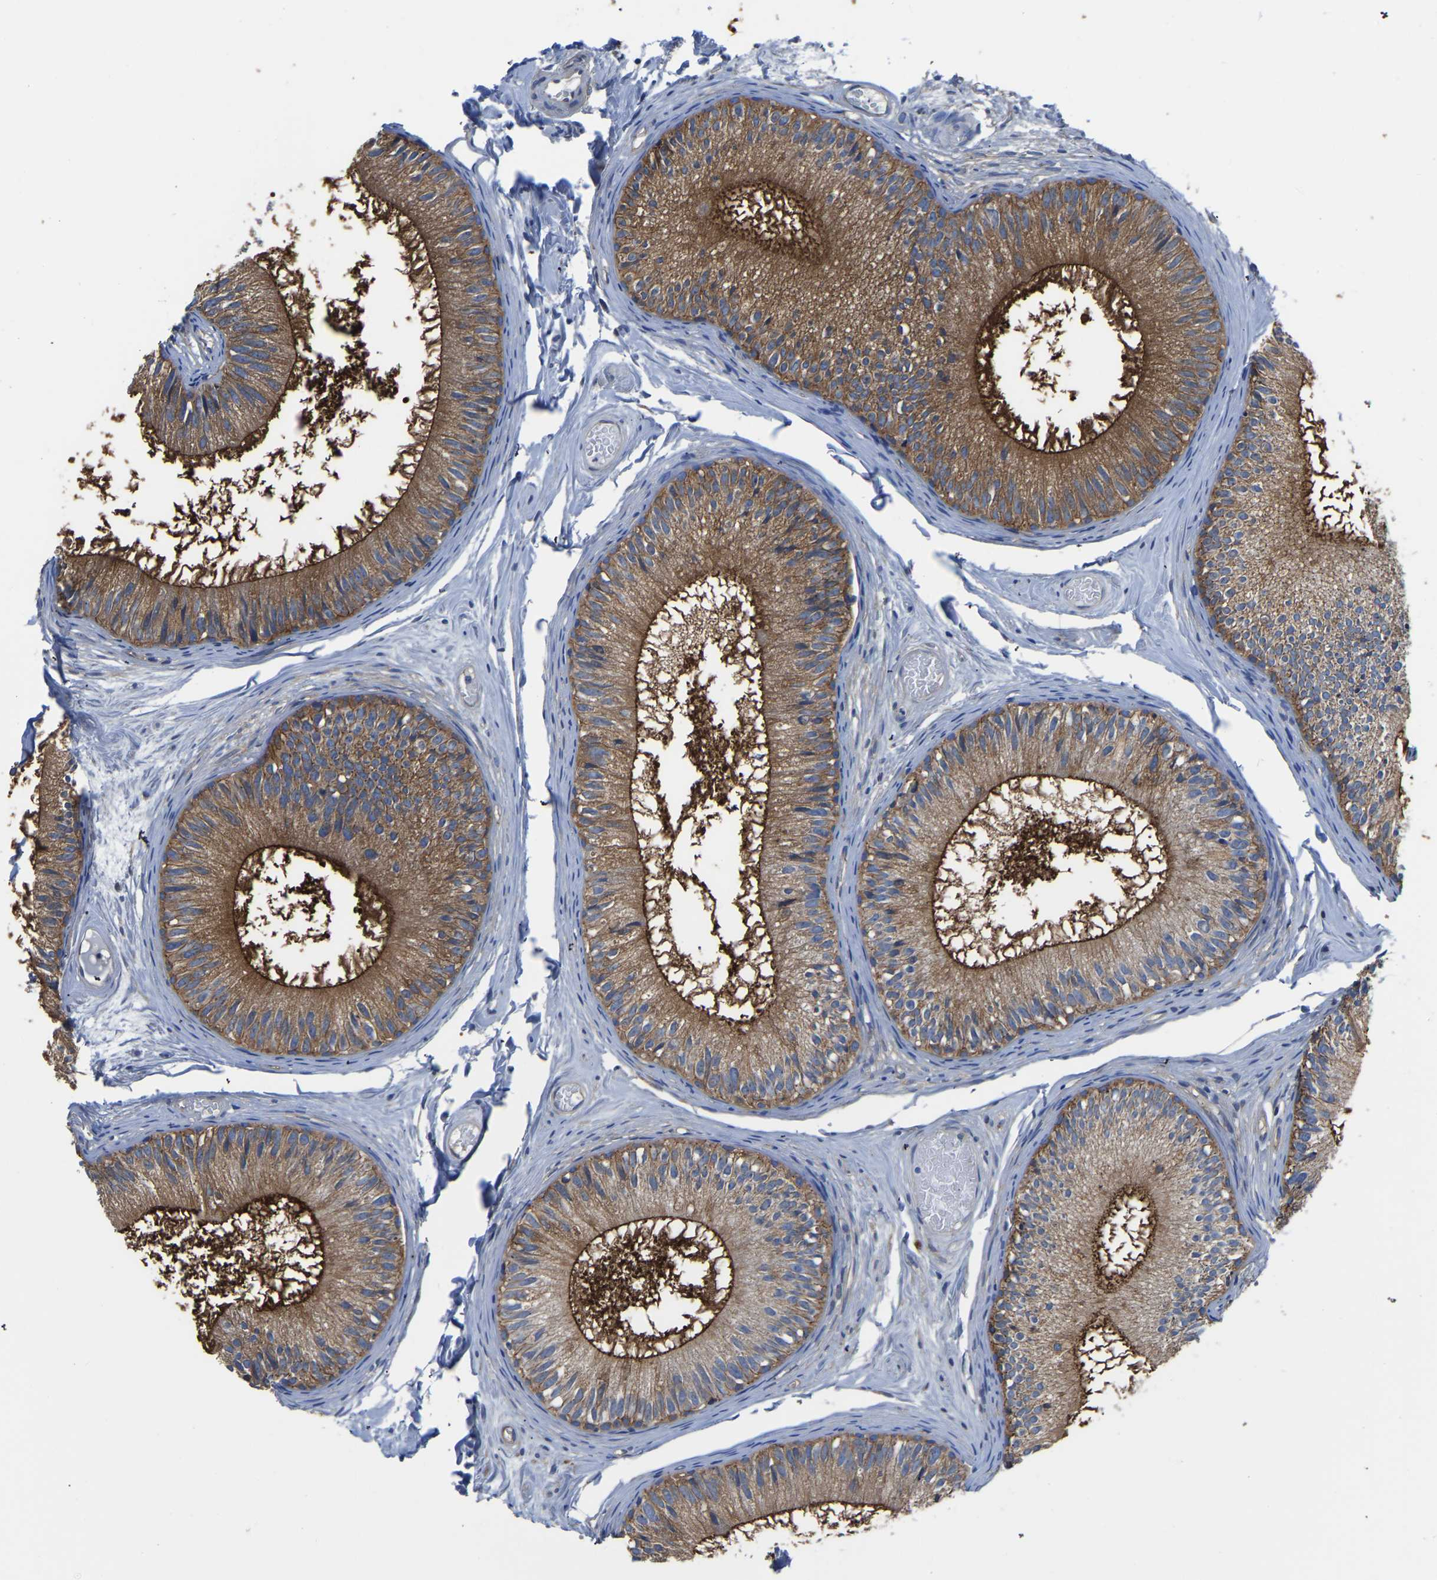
{"staining": {"intensity": "moderate", "quantity": ">75%", "location": "cytoplasmic/membranous"}, "tissue": "epididymis", "cell_type": "Glandular cells", "image_type": "normal", "snomed": [{"axis": "morphology", "description": "Normal tissue, NOS"}, {"axis": "topography", "description": "Epididymis"}], "caption": "IHC of unremarkable epididymis demonstrates medium levels of moderate cytoplasmic/membranous staining in approximately >75% of glandular cells. (IHC, brightfield microscopy, high magnification).", "gene": "TFG", "patient": {"sex": "male", "age": 46}}